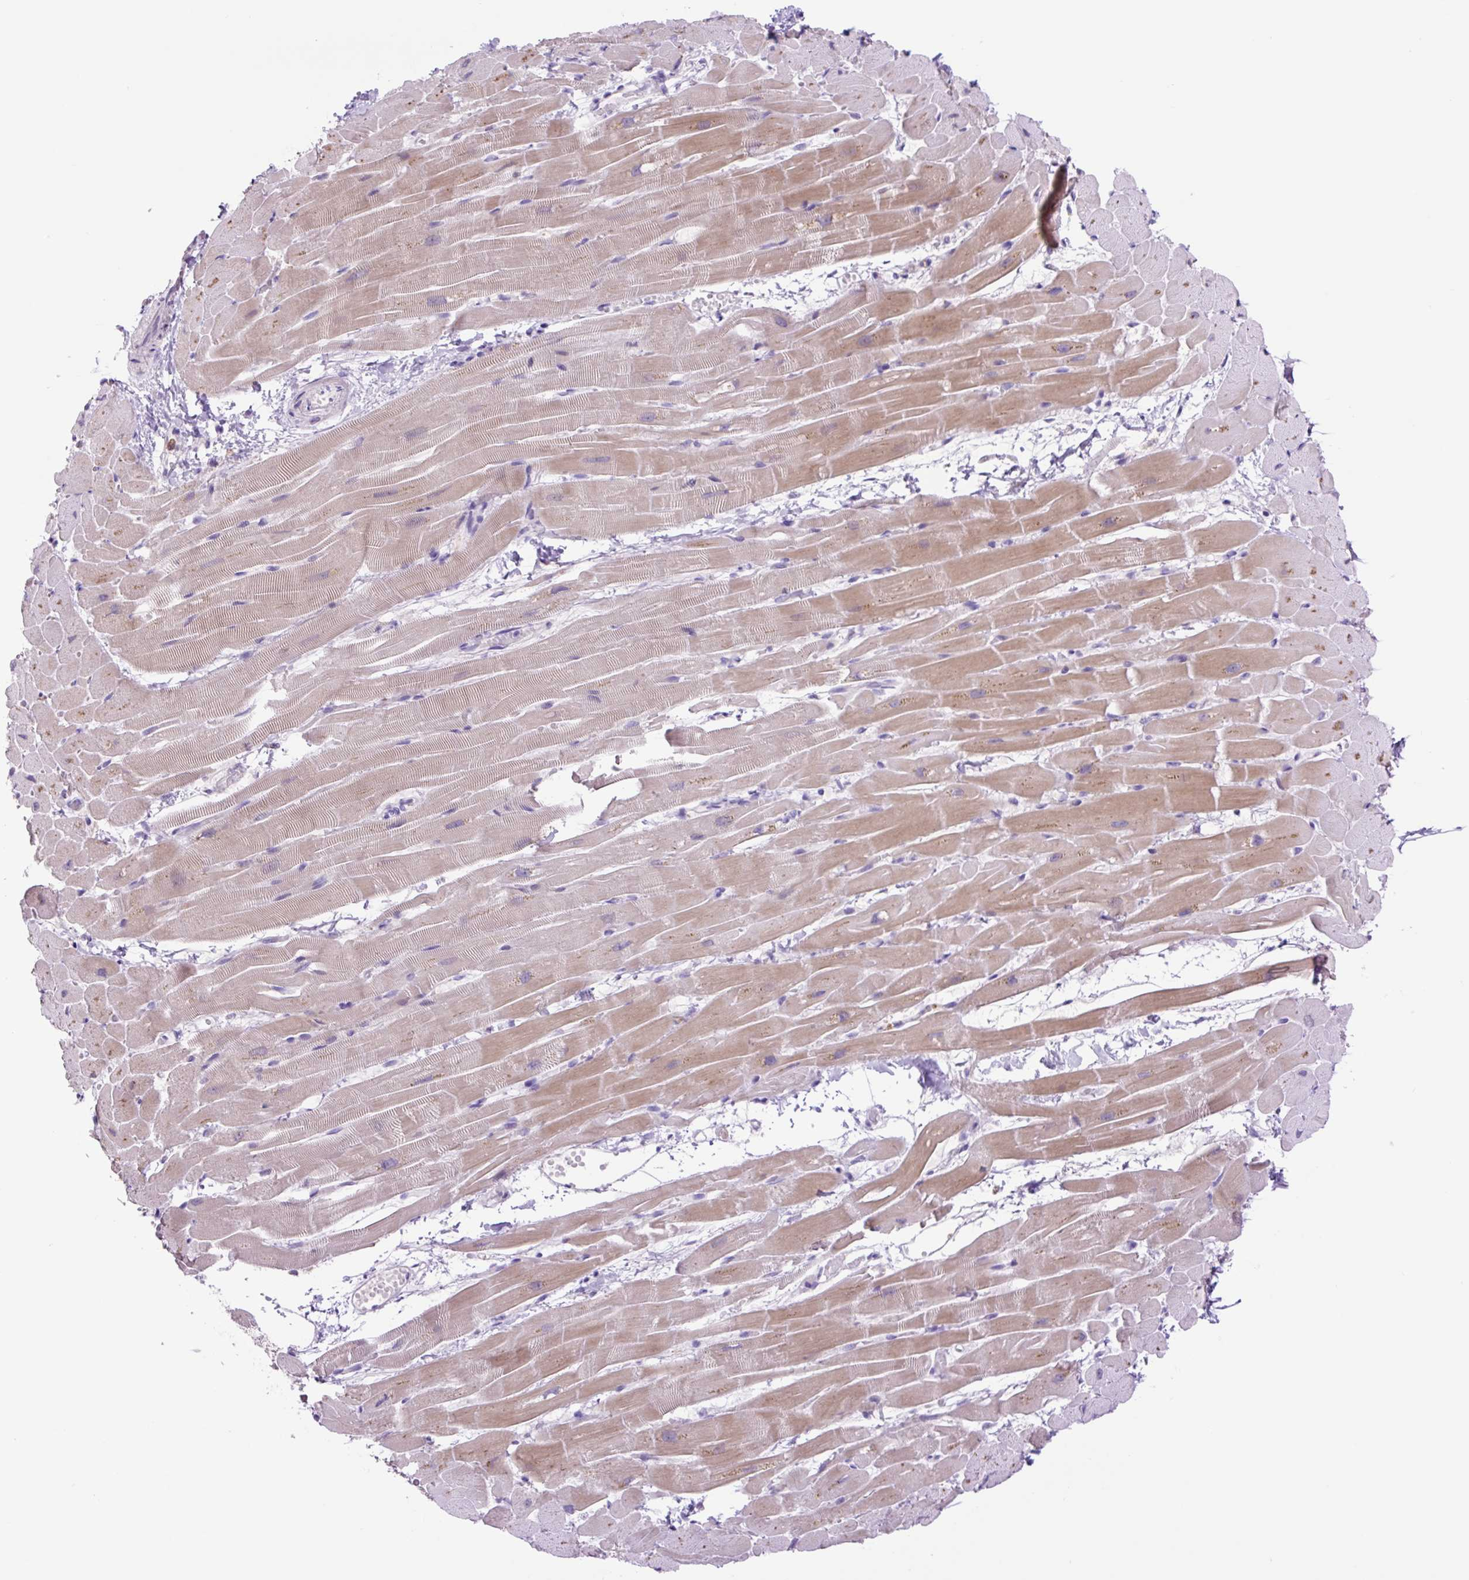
{"staining": {"intensity": "moderate", "quantity": "25%-75%", "location": "cytoplasmic/membranous,nuclear"}, "tissue": "heart muscle", "cell_type": "Cardiomyocytes", "image_type": "normal", "snomed": [{"axis": "morphology", "description": "Normal tissue, NOS"}, {"axis": "topography", "description": "Heart"}], "caption": "About 25%-75% of cardiomyocytes in benign heart muscle show moderate cytoplasmic/membranous,nuclear protein positivity as visualized by brown immunohistochemical staining.", "gene": "MFSD3", "patient": {"sex": "male", "age": 37}}